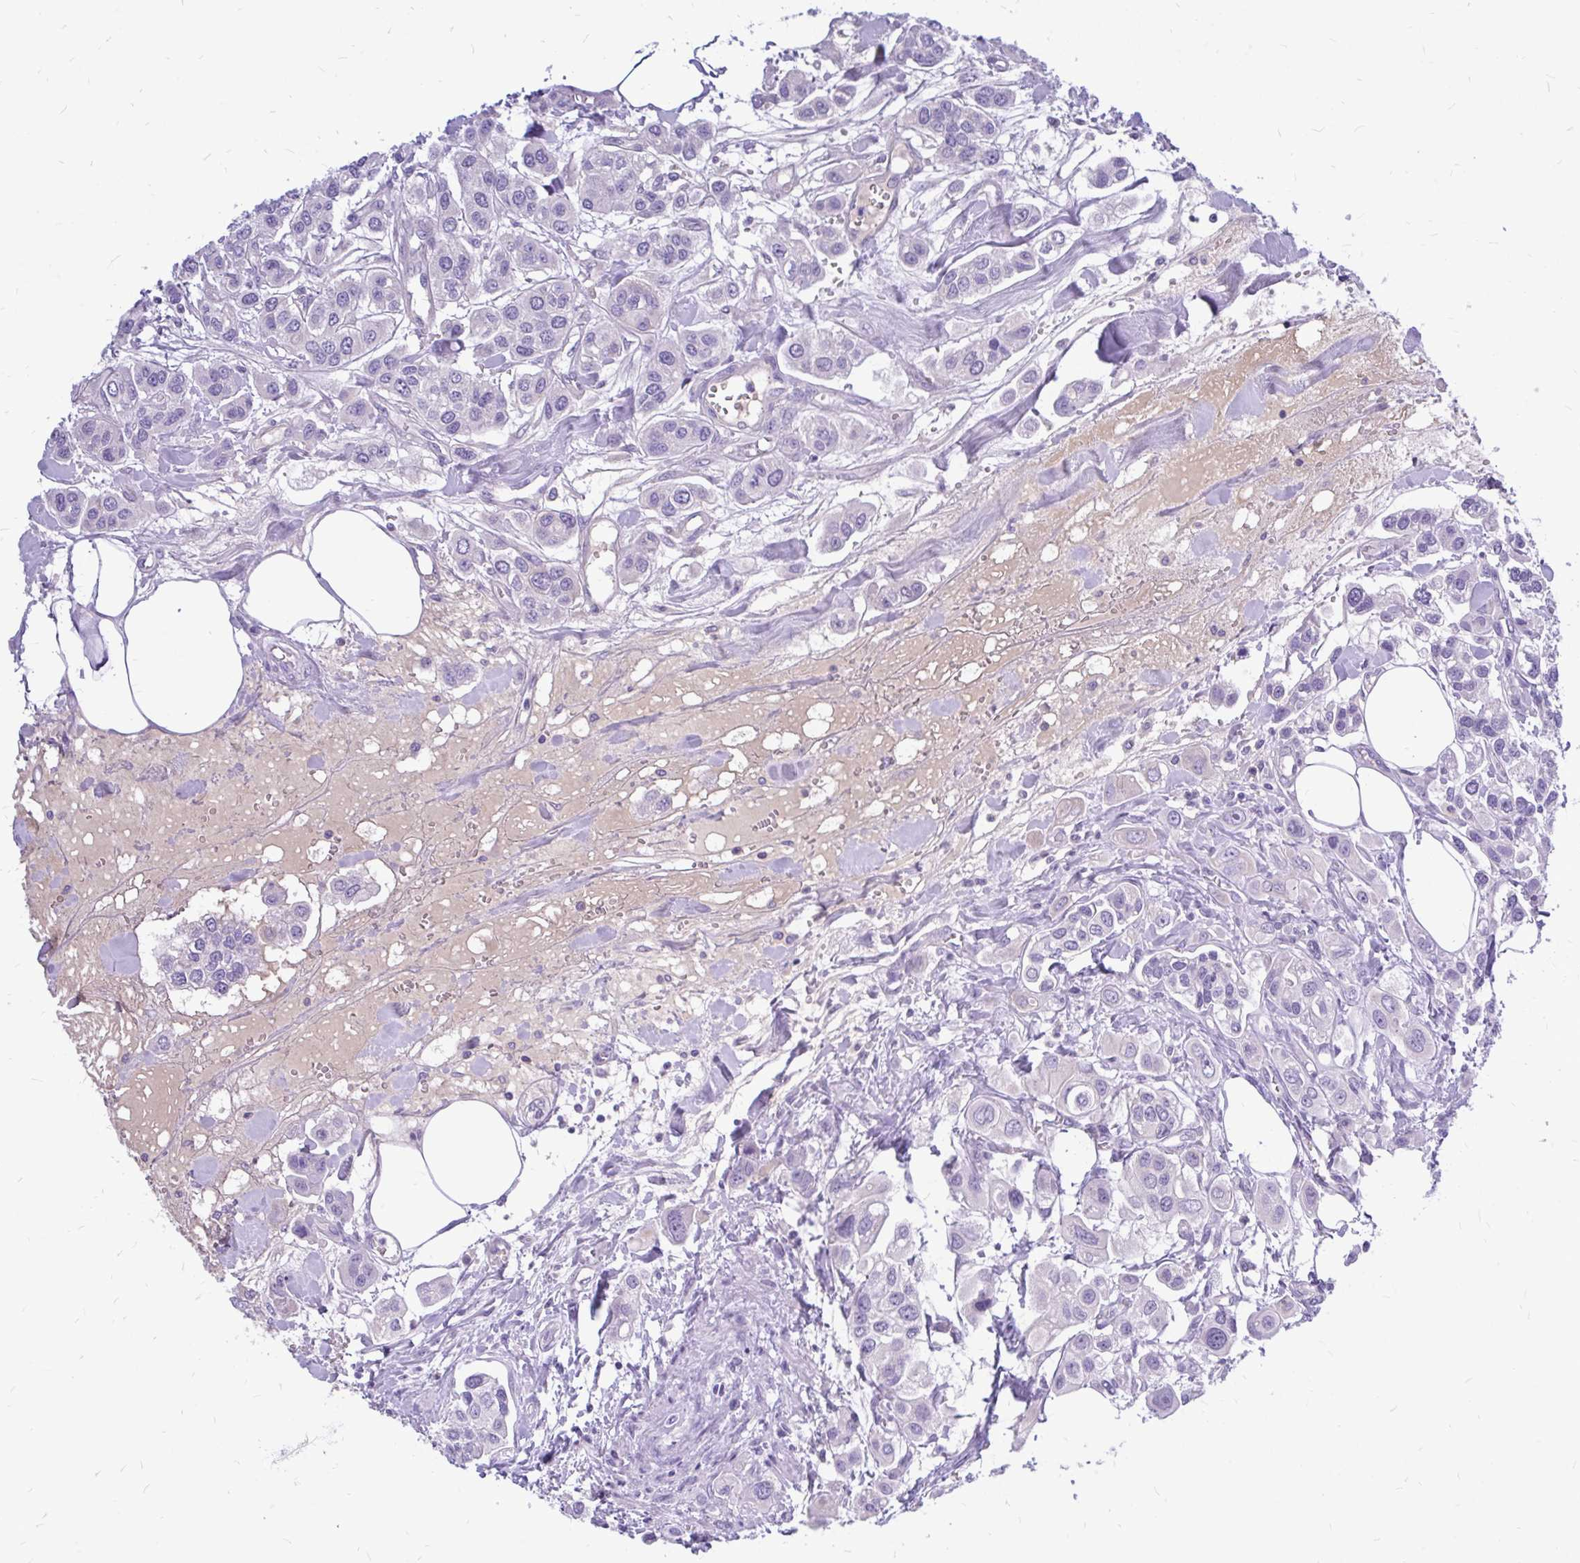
{"staining": {"intensity": "negative", "quantity": "none", "location": "none"}, "tissue": "urothelial cancer", "cell_type": "Tumor cells", "image_type": "cancer", "snomed": [{"axis": "morphology", "description": "Urothelial carcinoma, High grade"}, {"axis": "topography", "description": "Urinary bladder"}], "caption": "An immunohistochemistry (IHC) image of high-grade urothelial carcinoma is shown. There is no staining in tumor cells of high-grade urothelial carcinoma.", "gene": "MAP1LC3A", "patient": {"sex": "male", "age": 67}}